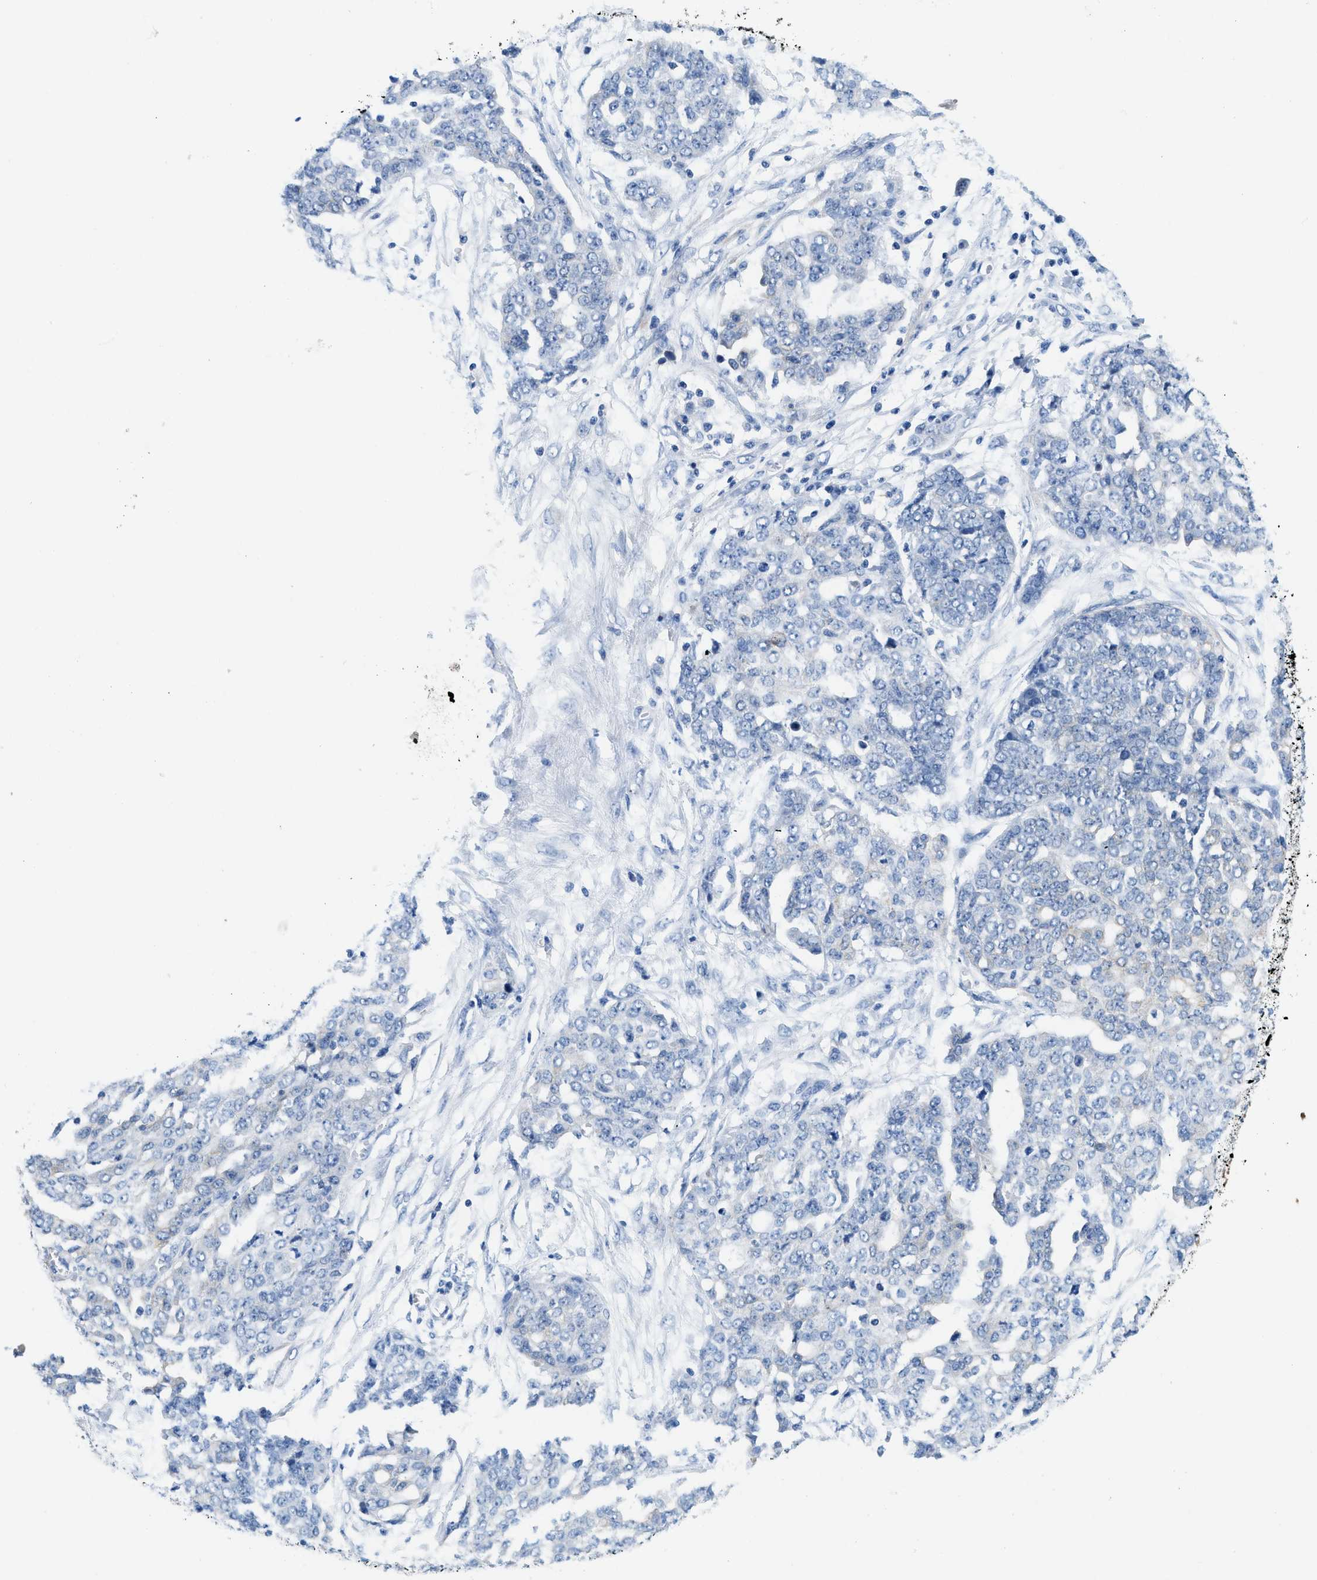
{"staining": {"intensity": "negative", "quantity": "none", "location": "none"}, "tissue": "ovarian cancer", "cell_type": "Tumor cells", "image_type": "cancer", "snomed": [{"axis": "morphology", "description": "Cystadenocarcinoma, serous, NOS"}, {"axis": "topography", "description": "Soft tissue"}, {"axis": "topography", "description": "Ovary"}], "caption": "An immunohistochemistry (IHC) histopathology image of ovarian serous cystadenocarcinoma is shown. There is no staining in tumor cells of ovarian serous cystadenocarcinoma.", "gene": "BPGM", "patient": {"sex": "female", "age": 57}}